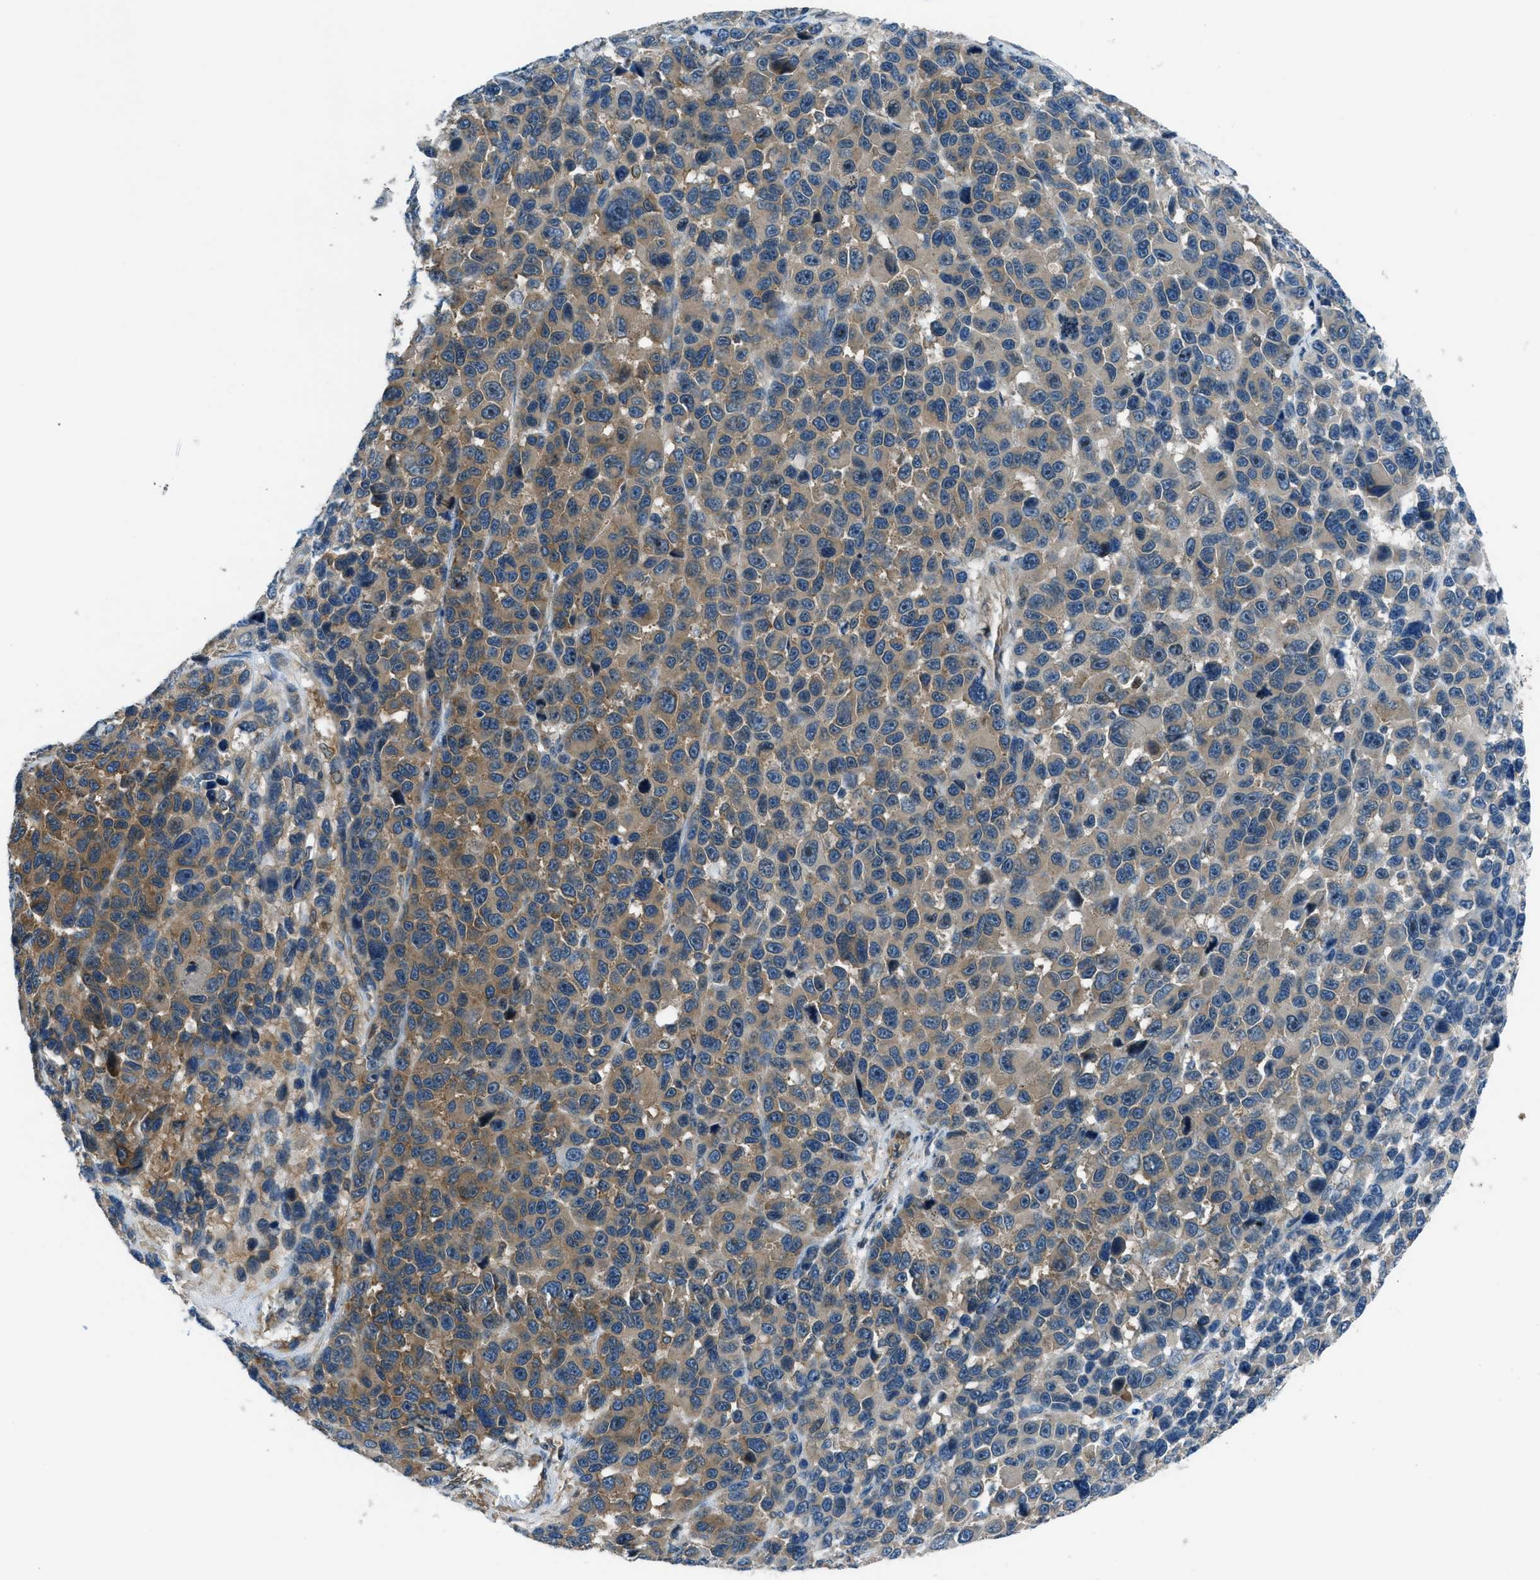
{"staining": {"intensity": "moderate", "quantity": "25%-75%", "location": "cytoplasmic/membranous"}, "tissue": "melanoma", "cell_type": "Tumor cells", "image_type": "cancer", "snomed": [{"axis": "morphology", "description": "Malignant melanoma, NOS"}, {"axis": "topography", "description": "Skin"}], "caption": "Immunohistochemical staining of malignant melanoma reveals medium levels of moderate cytoplasmic/membranous expression in approximately 25%-75% of tumor cells.", "gene": "ARFGAP2", "patient": {"sex": "male", "age": 53}}